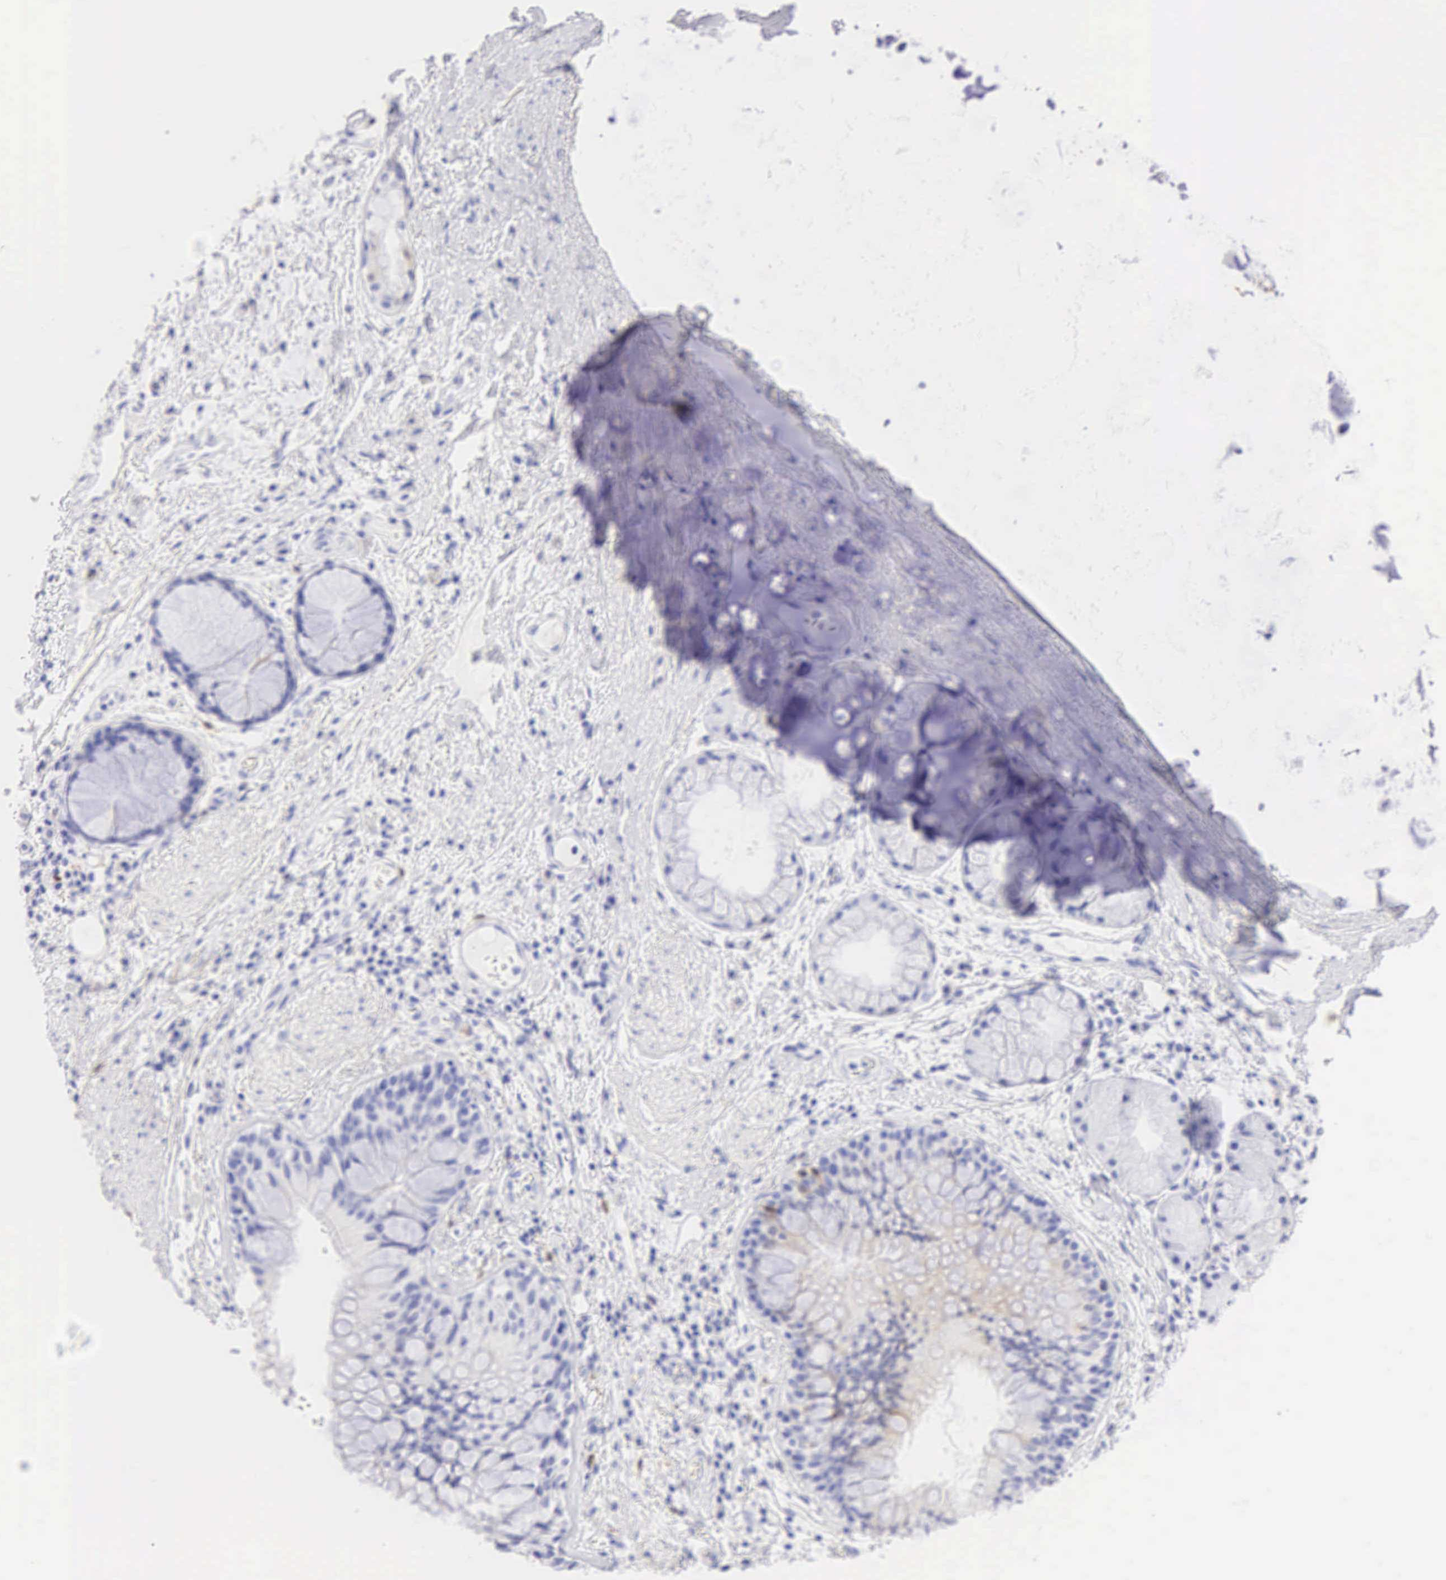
{"staining": {"intensity": "negative", "quantity": "none", "location": "none"}, "tissue": "bronchus", "cell_type": "Respiratory epithelial cells", "image_type": "normal", "snomed": [{"axis": "morphology", "description": "Normal tissue, NOS"}, {"axis": "topography", "description": "Bronchus"}, {"axis": "topography", "description": "Lung"}], "caption": "Immunohistochemistry (IHC) of normal human bronchus reveals no positivity in respiratory epithelial cells.", "gene": "CDKN2A", "patient": {"sex": "female", "age": 57}}